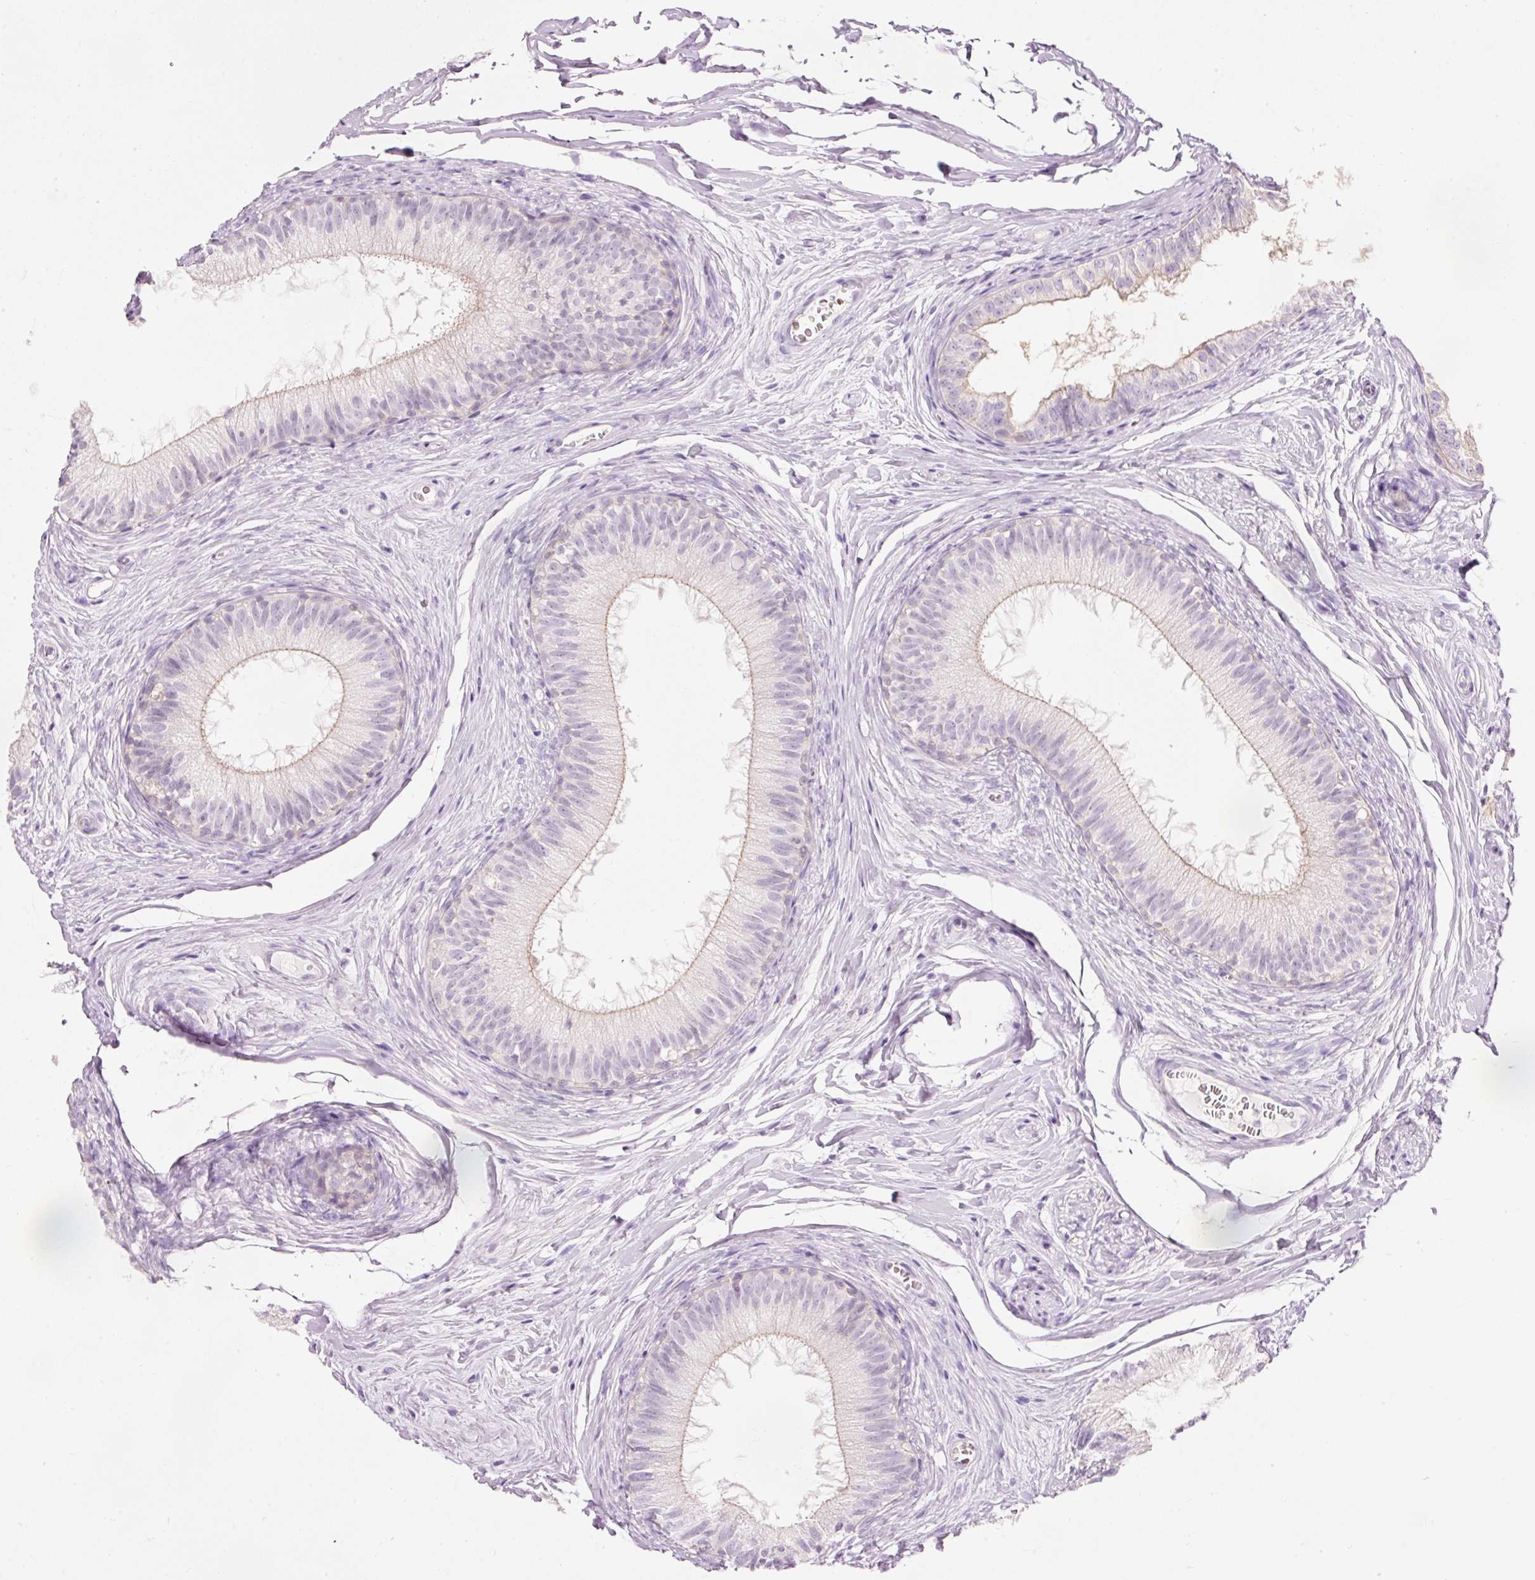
{"staining": {"intensity": "negative", "quantity": "none", "location": "none"}, "tissue": "epididymis", "cell_type": "Glandular cells", "image_type": "normal", "snomed": [{"axis": "morphology", "description": "Normal tissue, NOS"}, {"axis": "topography", "description": "Epididymis"}], "caption": "An IHC image of benign epididymis is shown. There is no staining in glandular cells of epididymis. (Stains: DAB (3,3'-diaminobenzidine) immunohistochemistry with hematoxylin counter stain, Microscopy: brightfield microscopy at high magnification).", "gene": "DHRS11", "patient": {"sex": "male", "age": 25}}